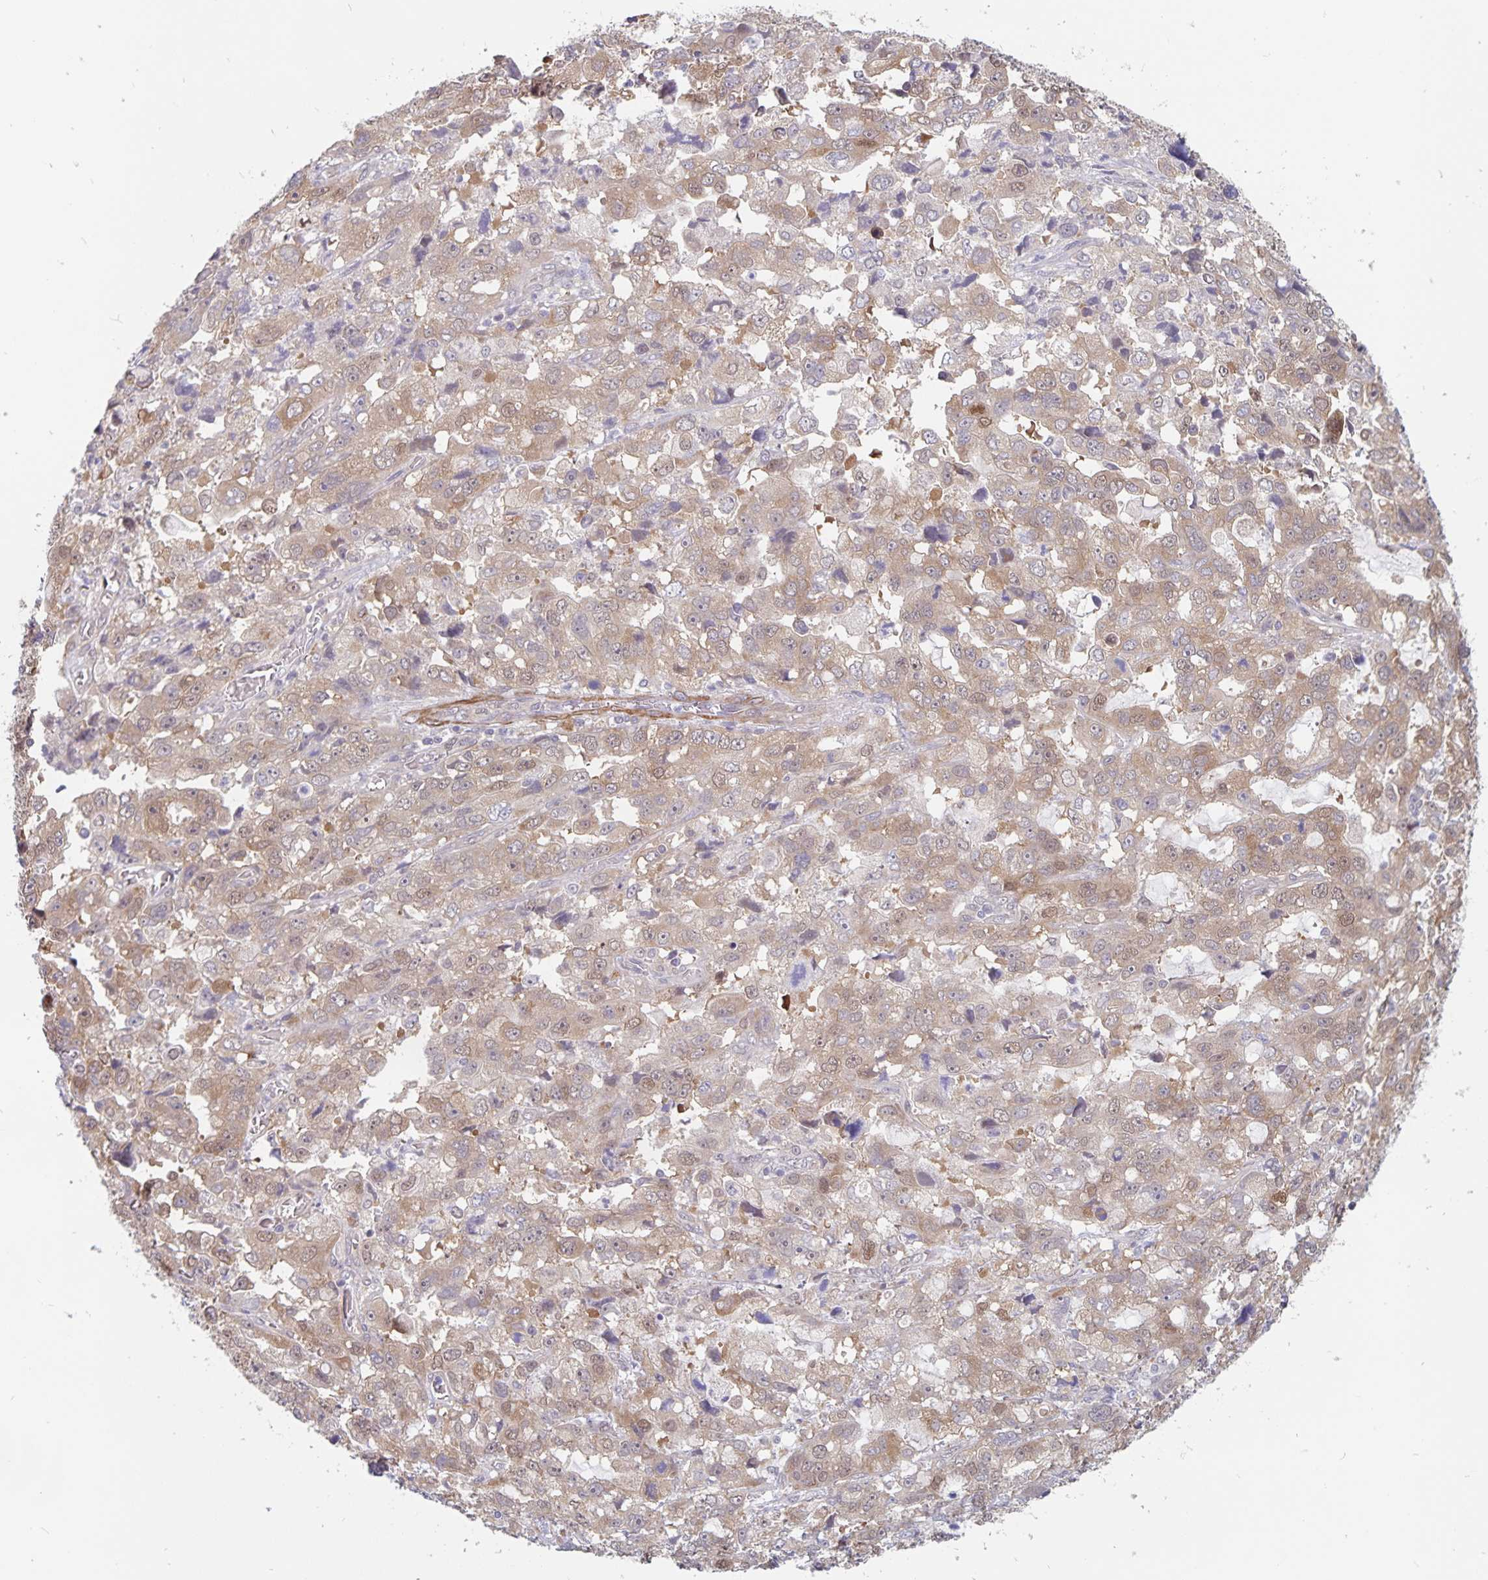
{"staining": {"intensity": "weak", "quantity": ">75%", "location": "cytoplasmic/membranous,nuclear"}, "tissue": "stomach cancer", "cell_type": "Tumor cells", "image_type": "cancer", "snomed": [{"axis": "morphology", "description": "Adenocarcinoma, NOS"}, {"axis": "topography", "description": "Stomach, upper"}], "caption": "Immunohistochemistry staining of stomach cancer (adenocarcinoma), which shows low levels of weak cytoplasmic/membranous and nuclear staining in about >75% of tumor cells indicating weak cytoplasmic/membranous and nuclear protein positivity. The staining was performed using DAB (3,3'-diaminobenzidine) (brown) for protein detection and nuclei were counterstained in hematoxylin (blue).", "gene": "BAG6", "patient": {"sex": "female", "age": 81}}